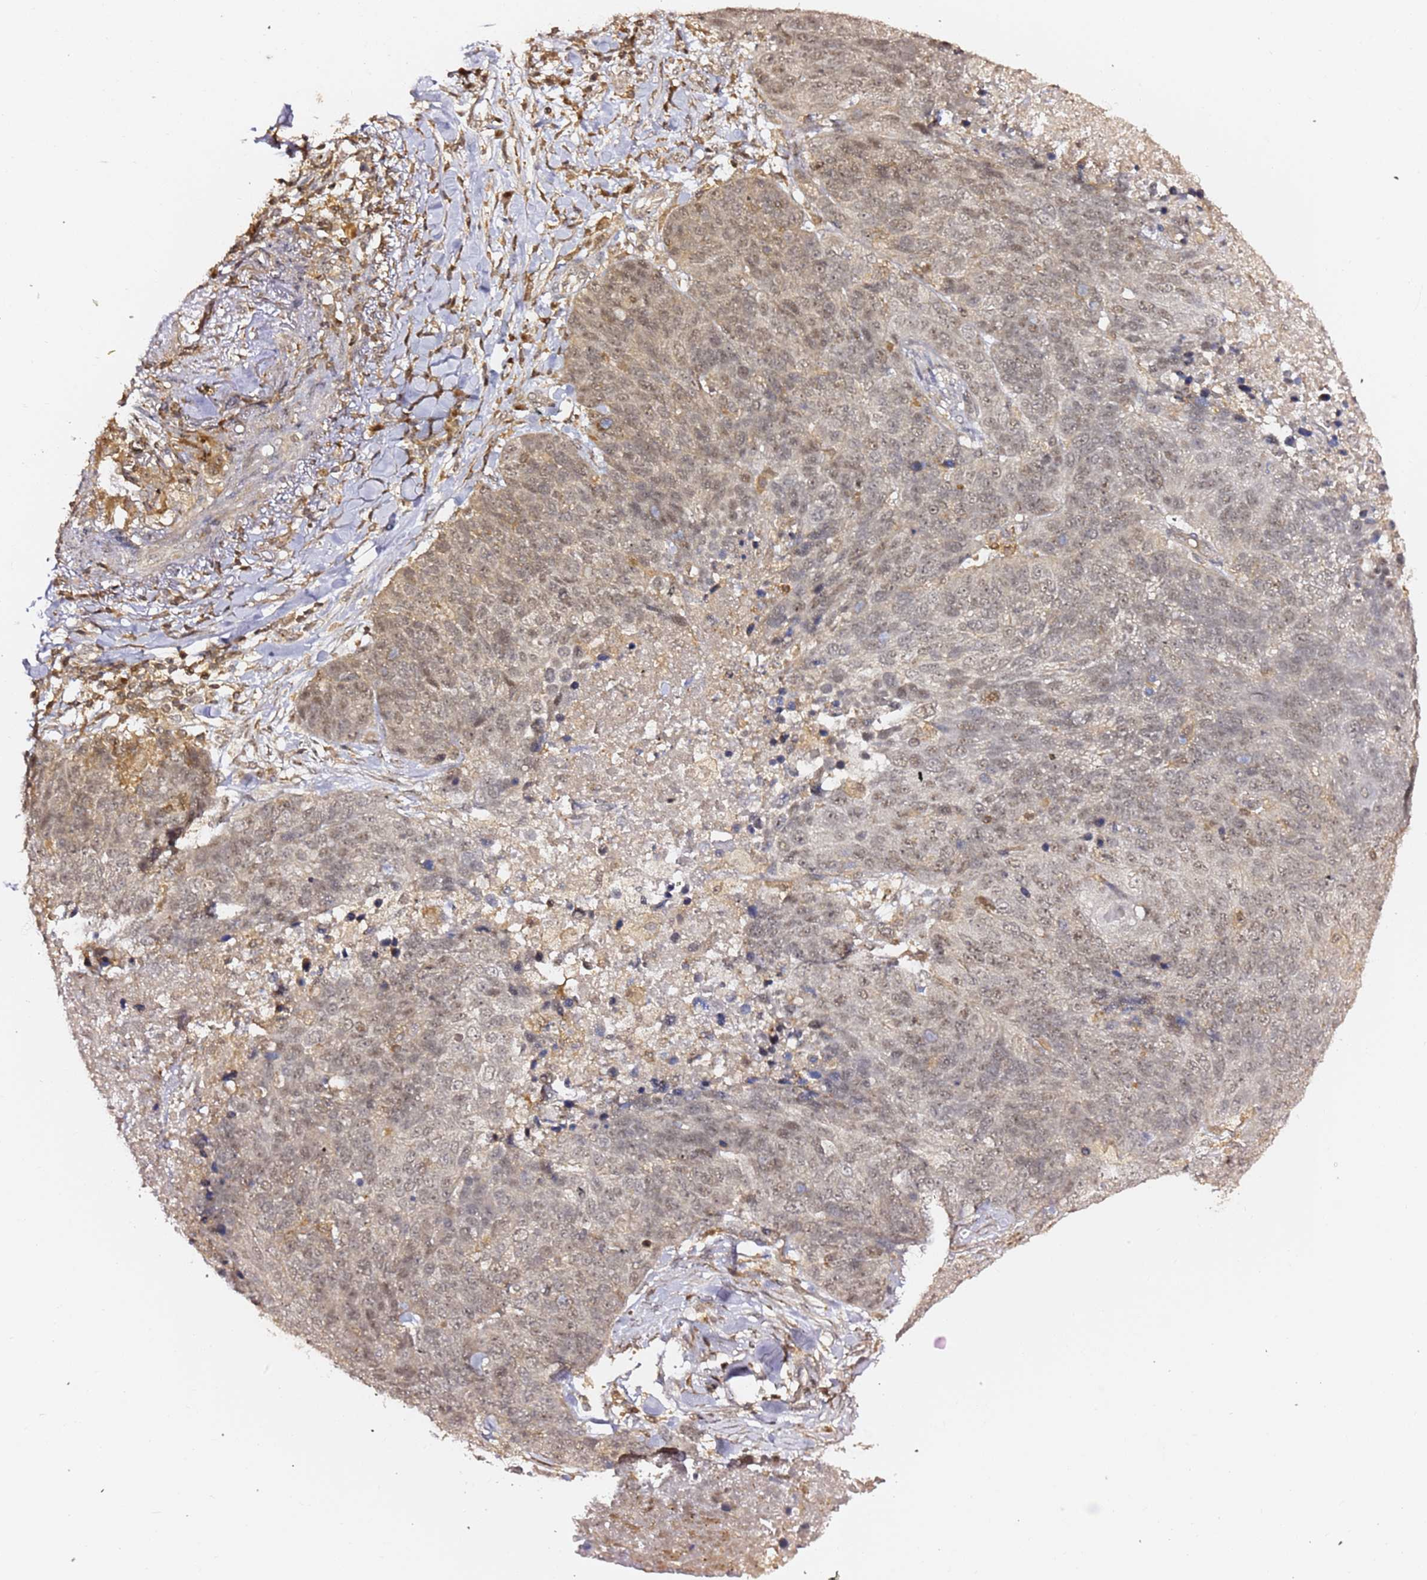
{"staining": {"intensity": "weak", "quantity": "25%-75%", "location": "nuclear"}, "tissue": "lung cancer", "cell_type": "Tumor cells", "image_type": "cancer", "snomed": [{"axis": "morphology", "description": "Normal tissue, NOS"}, {"axis": "morphology", "description": "Squamous cell carcinoma, NOS"}, {"axis": "topography", "description": "Lymph node"}, {"axis": "topography", "description": "Lung"}], "caption": "IHC of lung cancer reveals low levels of weak nuclear staining in about 25%-75% of tumor cells.", "gene": "OR5V1", "patient": {"sex": "male", "age": 66}}